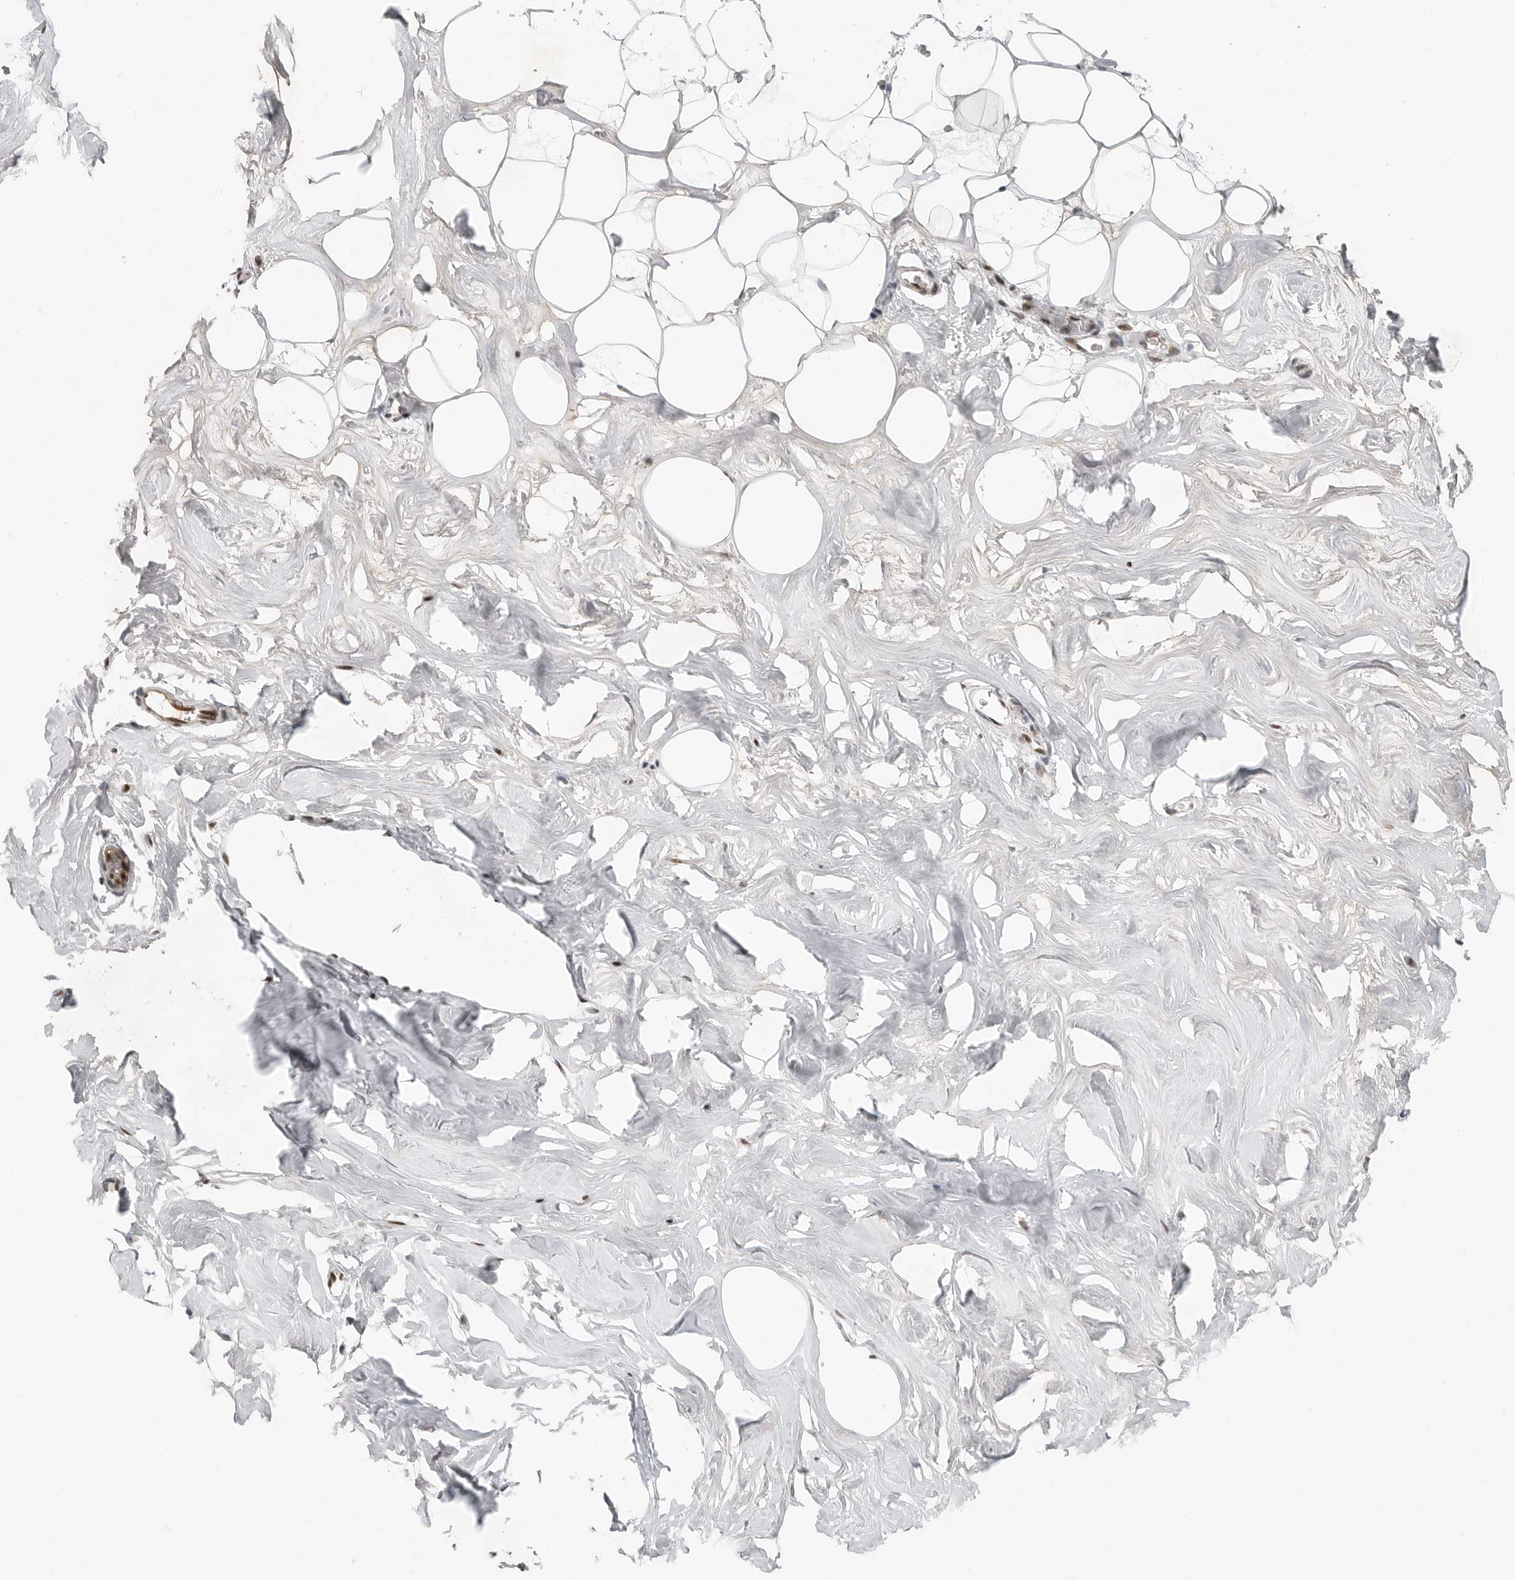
{"staining": {"intensity": "negative", "quantity": "none", "location": "none"}, "tissue": "adipose tissue", "cell_type": "Adipocytes", "image_type": "normal", "snomed": [{"axis": "morphology", "description": "Normal tissue, NOS"}, {"axis": "morphology", "description": "Fibrosis, NOS"}, {"axis": "topography", "description": "Breast"}, {"axis": "topography", "description": "Adipose tissue"}], "caption": "IHC image of normal adipose tissue stained for a protein (brown), which exhibits no positivity in adipocytes.", "gene": "C8orf33", "patient": {"sex": "female", "age": 39}}